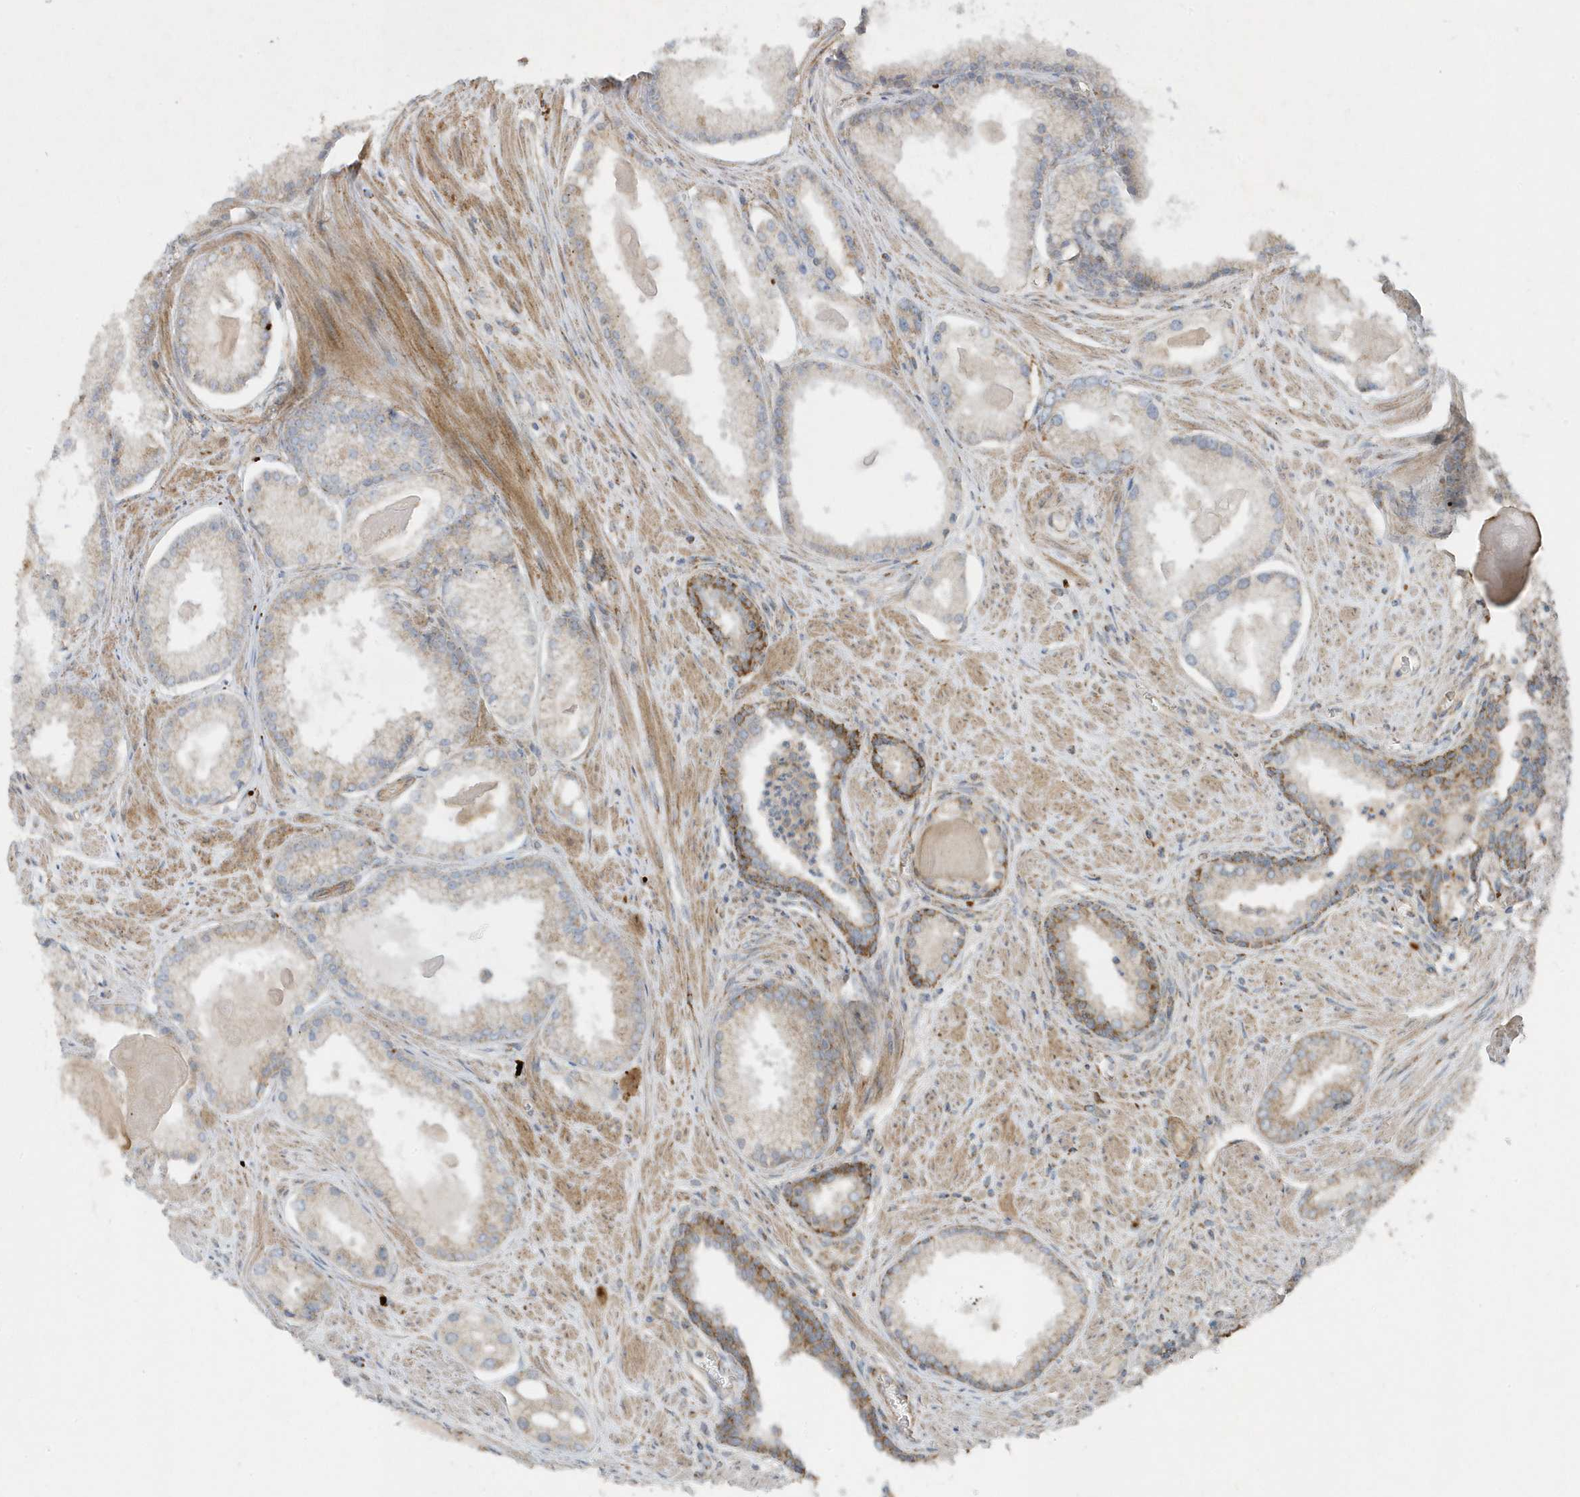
{"staining": {"intensity": "negative", "quantity": "none", "location": "none"}, "tissue": "prostate cancer", "cell_type": "Tumor cells", "image_type": "cancer", "snomed": [{"axis": "morphology", "description": "Adenocarcinoma, Low grade"}, {"axis": "topography", "description": "Prostate"}], "caption": "Immunohistochemistry photomicrograph of human prostate cancer (adenocarcinoma (low-grade)) stained for a protein (brown), which reveals no staining in tumor cells.", "gene": "SLC38A2", "patient": {"sex": "male", "age": 54}}